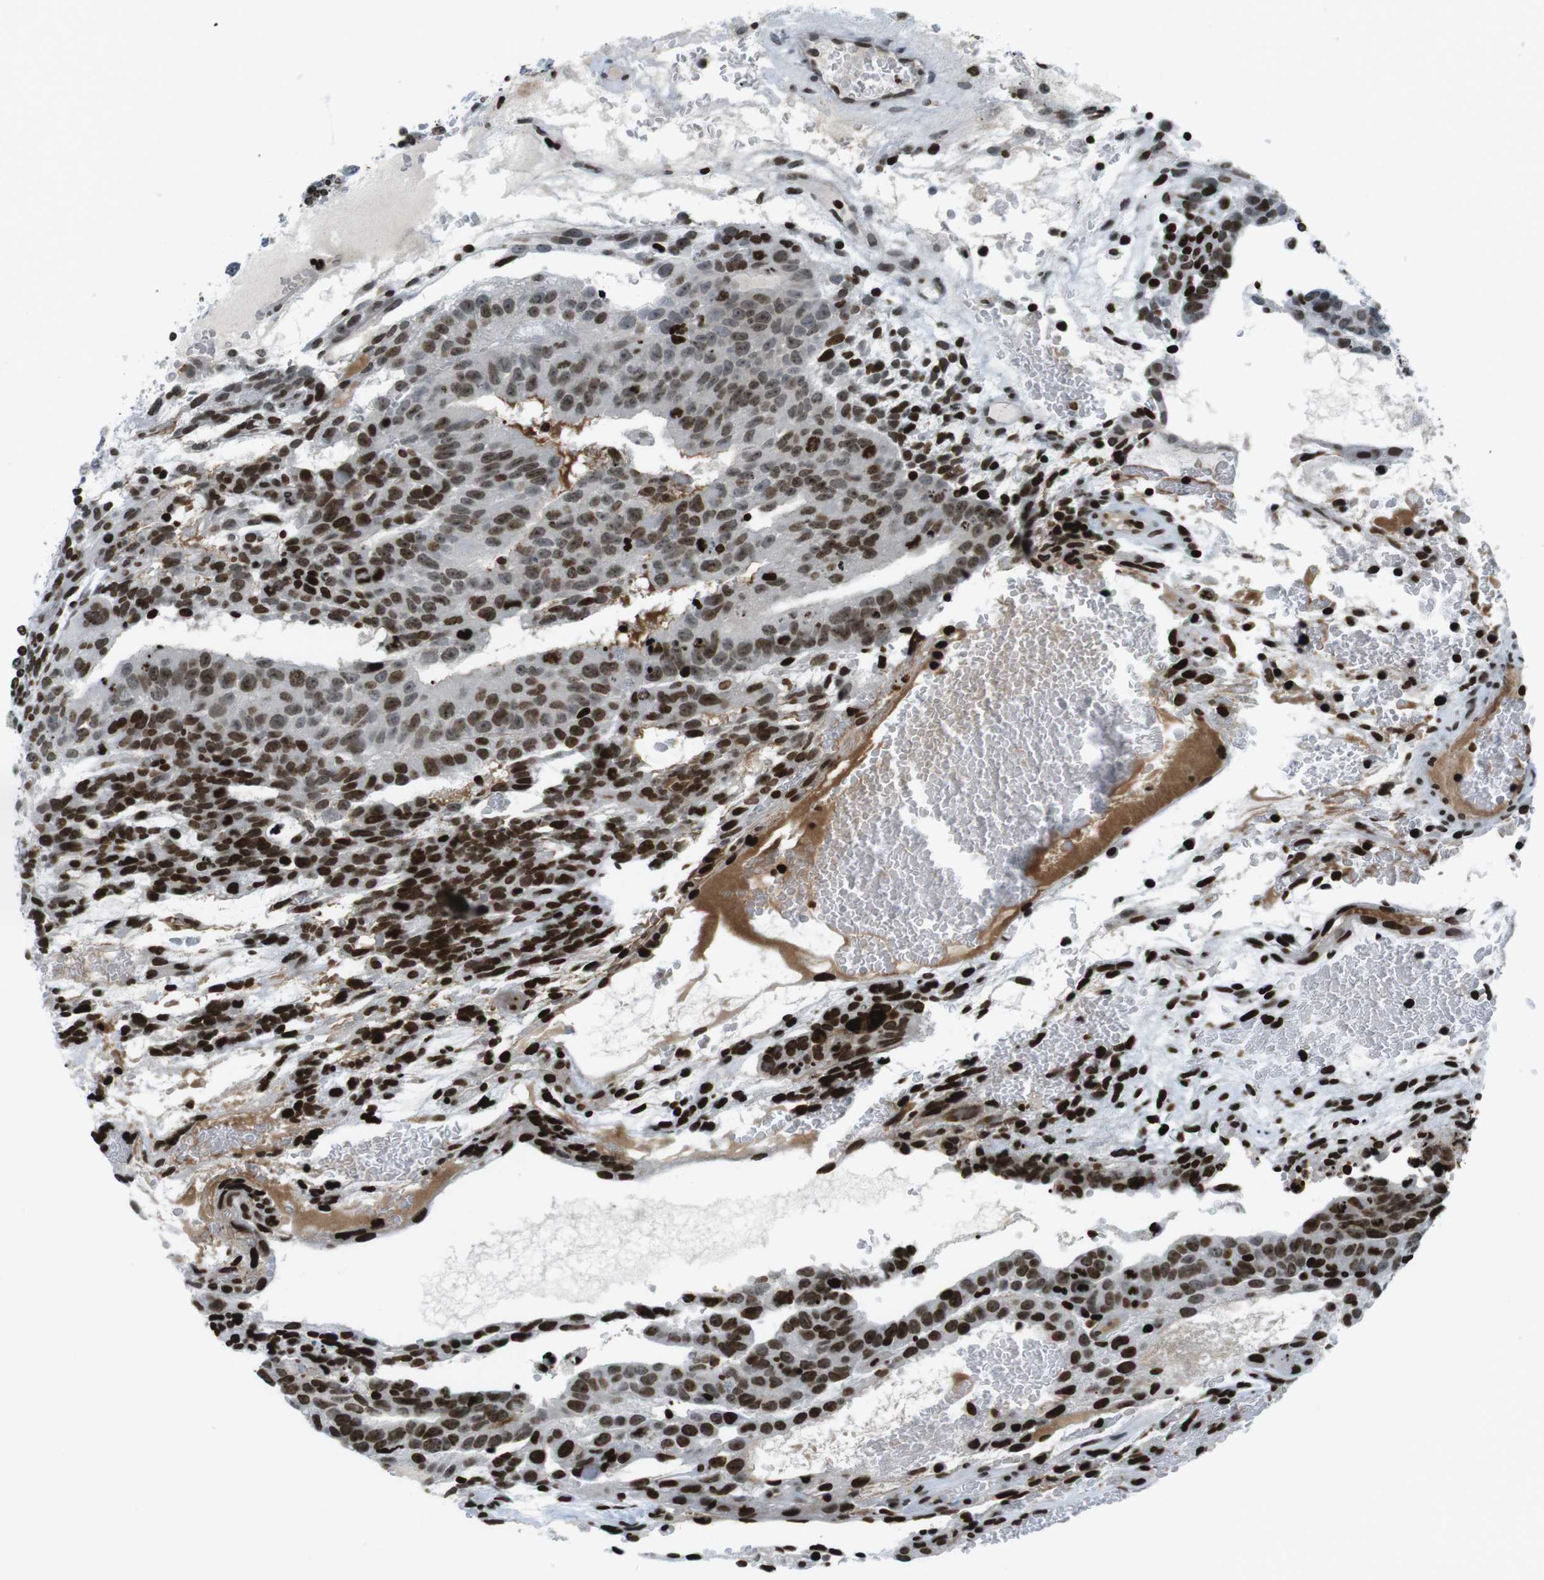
{"staining": {"intensity": "moderate", "quantity": "25%-75%", "location": "nuclear"}, "tissue": "testis cancer", "cell_type": "Tumor cells", "image_type": "cancer", "snomed": [{"axis": "morphology", "description": "Seminoma, NOS"}, {"axis": "morphology", "description": "Carcinoma, Embryonal, NOS"}, {"axis": "topography", "description": "Testis"}], "caption": "Moderate nuclear positivity for a protein is present in approximately 25%-75% of tumor cells of testis cancer using immunohistochemistry (IHC).", "gene": "H2AC8", "patient": {"sex": "male", "age": 52}}